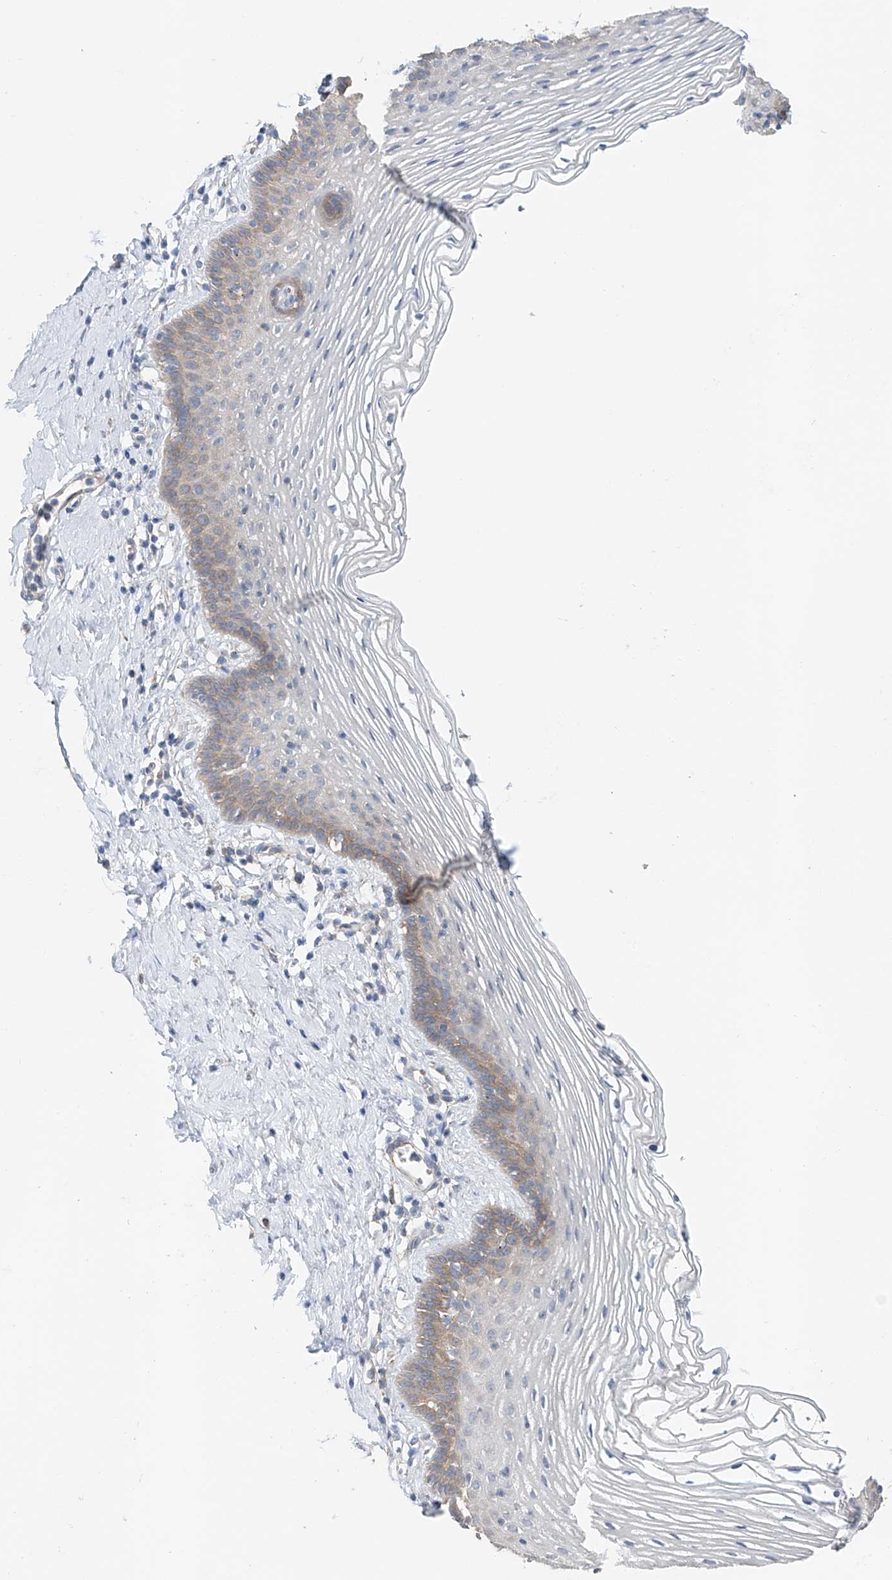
{"staining": {"intensity": "weak", "quantity": "25%-75%", "location": "cytoplasmic/membranous"}, "tissue": "vagina", "cell_type": "Squamous epithelial cells", "image_type": "normal", "snomed": [{"axis": "morphology", "description": "Normal tissue, NOS"}, {"axis": "topography", "description": "Vagina"}], "caption": "IHC staining of benign vagina, which exhibits low levels of weak cytoplasmic/membranous expression in approximately 25%-75% of squamous epithelial cells indicating weak cytoplasmic/membranous protein staining. The staining was performed using DAB (3,3'-diaminobenzidine) (brown) for protein detection and nuclei were counterstained in hematoxylin (blue).", "gene": "TRIM47", "patient": {"sex": "female", "age": 32}}